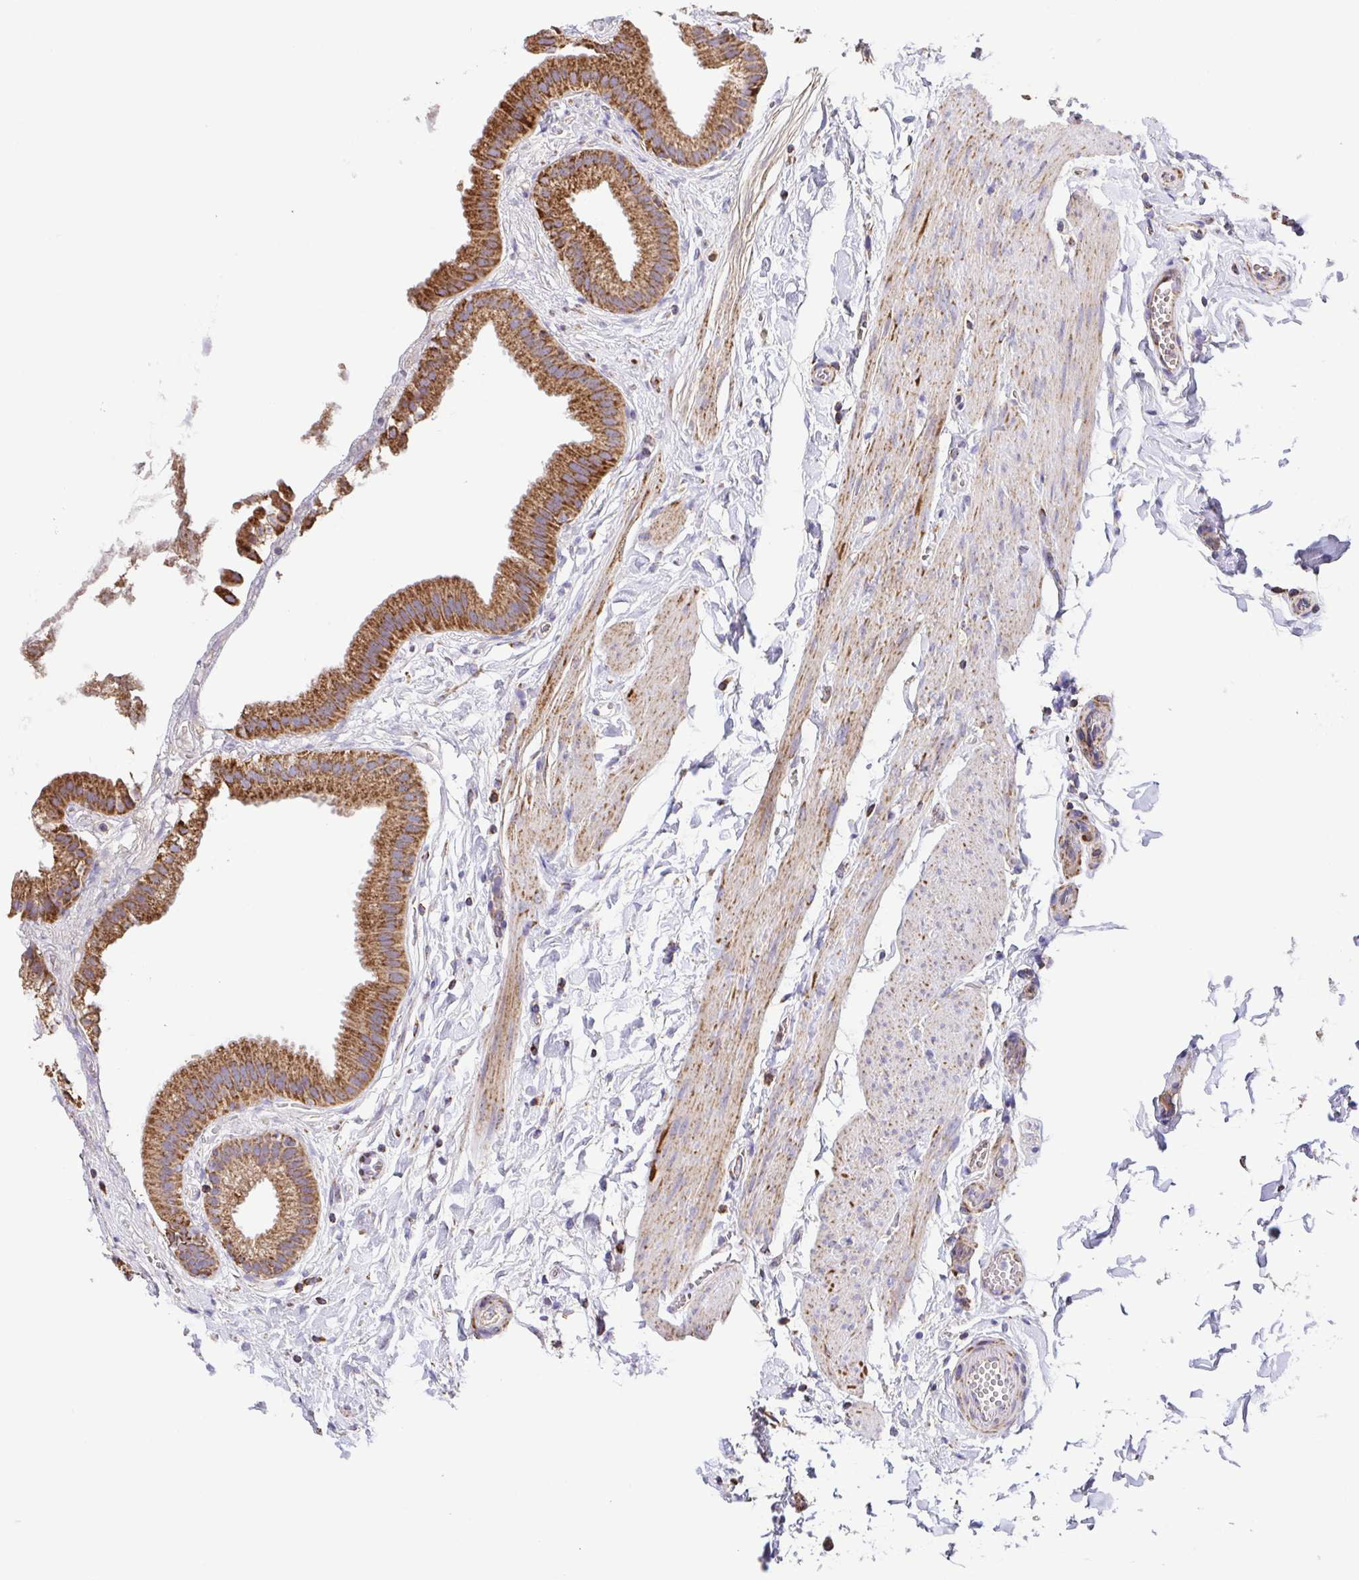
{"staining": {"intensity": "strong", "quantity": ">75%", "location": "cytoplasmic/membranous"}, "tissue": "gallbladder", "cell_type": "Glandular cells", "image_type": "normal", "snomed": [{"axis": "morphology", "description": "Normal tissue, NOS"}, {"axis": "topography", "description": "Gallbladder"}], "caption": "An immunohistochemistry (IHC) micrograph of normal tissue is shown. Protein staining in brown labels strong cytoplasmic/membranous positivity in gallbladder within glandular cells.", "gene": "GINM1", "patient": {"sex": "female", "age": 63}}